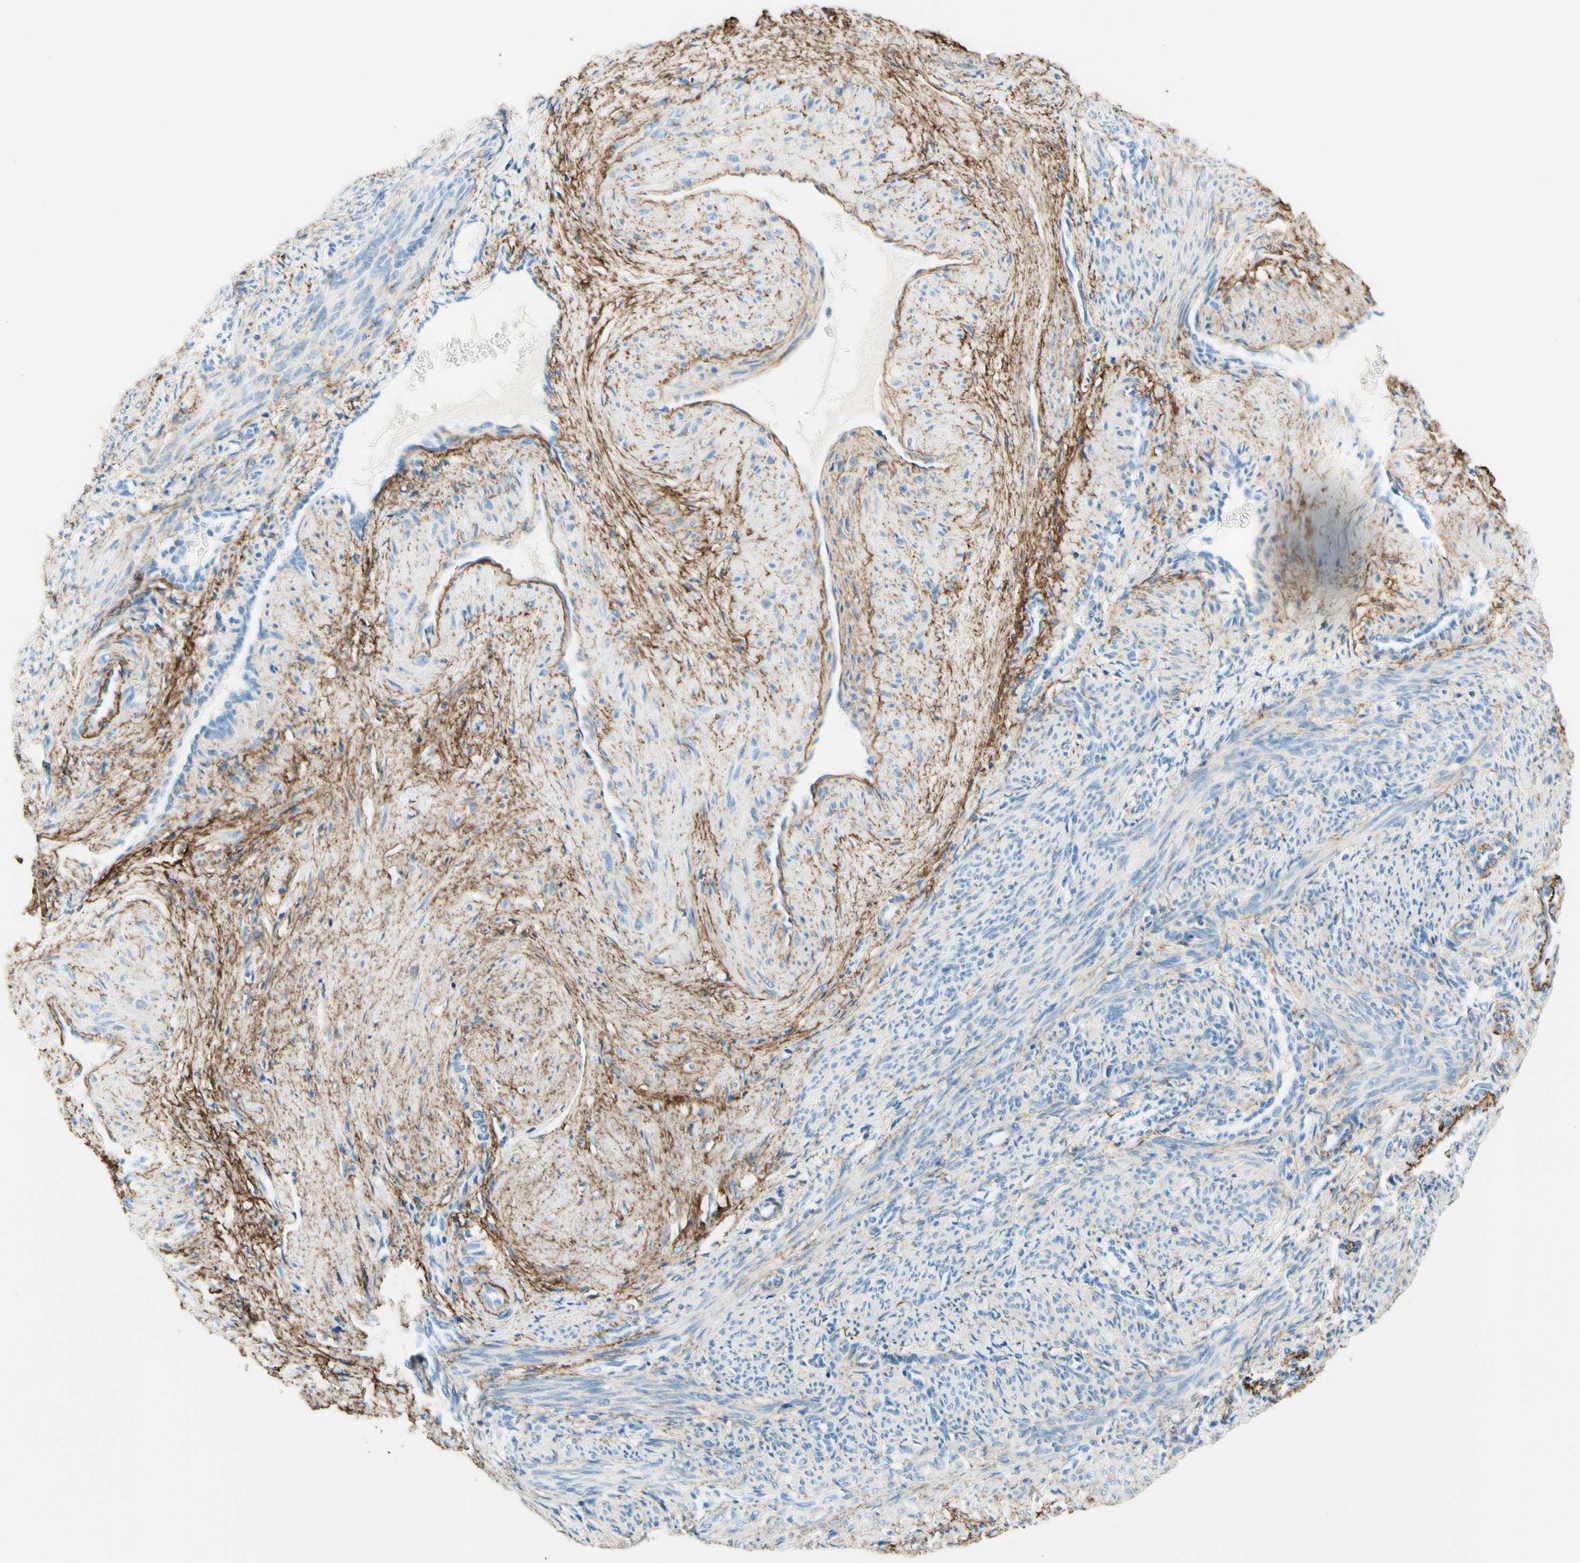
{"staining": {"intensity": "strong", "quantity": "25%-75%", "location": "cytoplasmic/membranous"}, "tissue": "smooth muscle", "cell_type": "Smooth muscle cells", "image_type": "normal", "snomed": [{"axis": "morphology", "description": "Normal tissue, NOS"}, {"axis": "topography", "description": "Endometrium"}], "caption": "This image displays IHC staining of benign smooth muscle, with high strong cytoplasmic/membranous positivity in approximately 25%-75% of smooth muscle cells.", "gene": "MFAP5", "patient": {"sex": "female", "age": 33}}